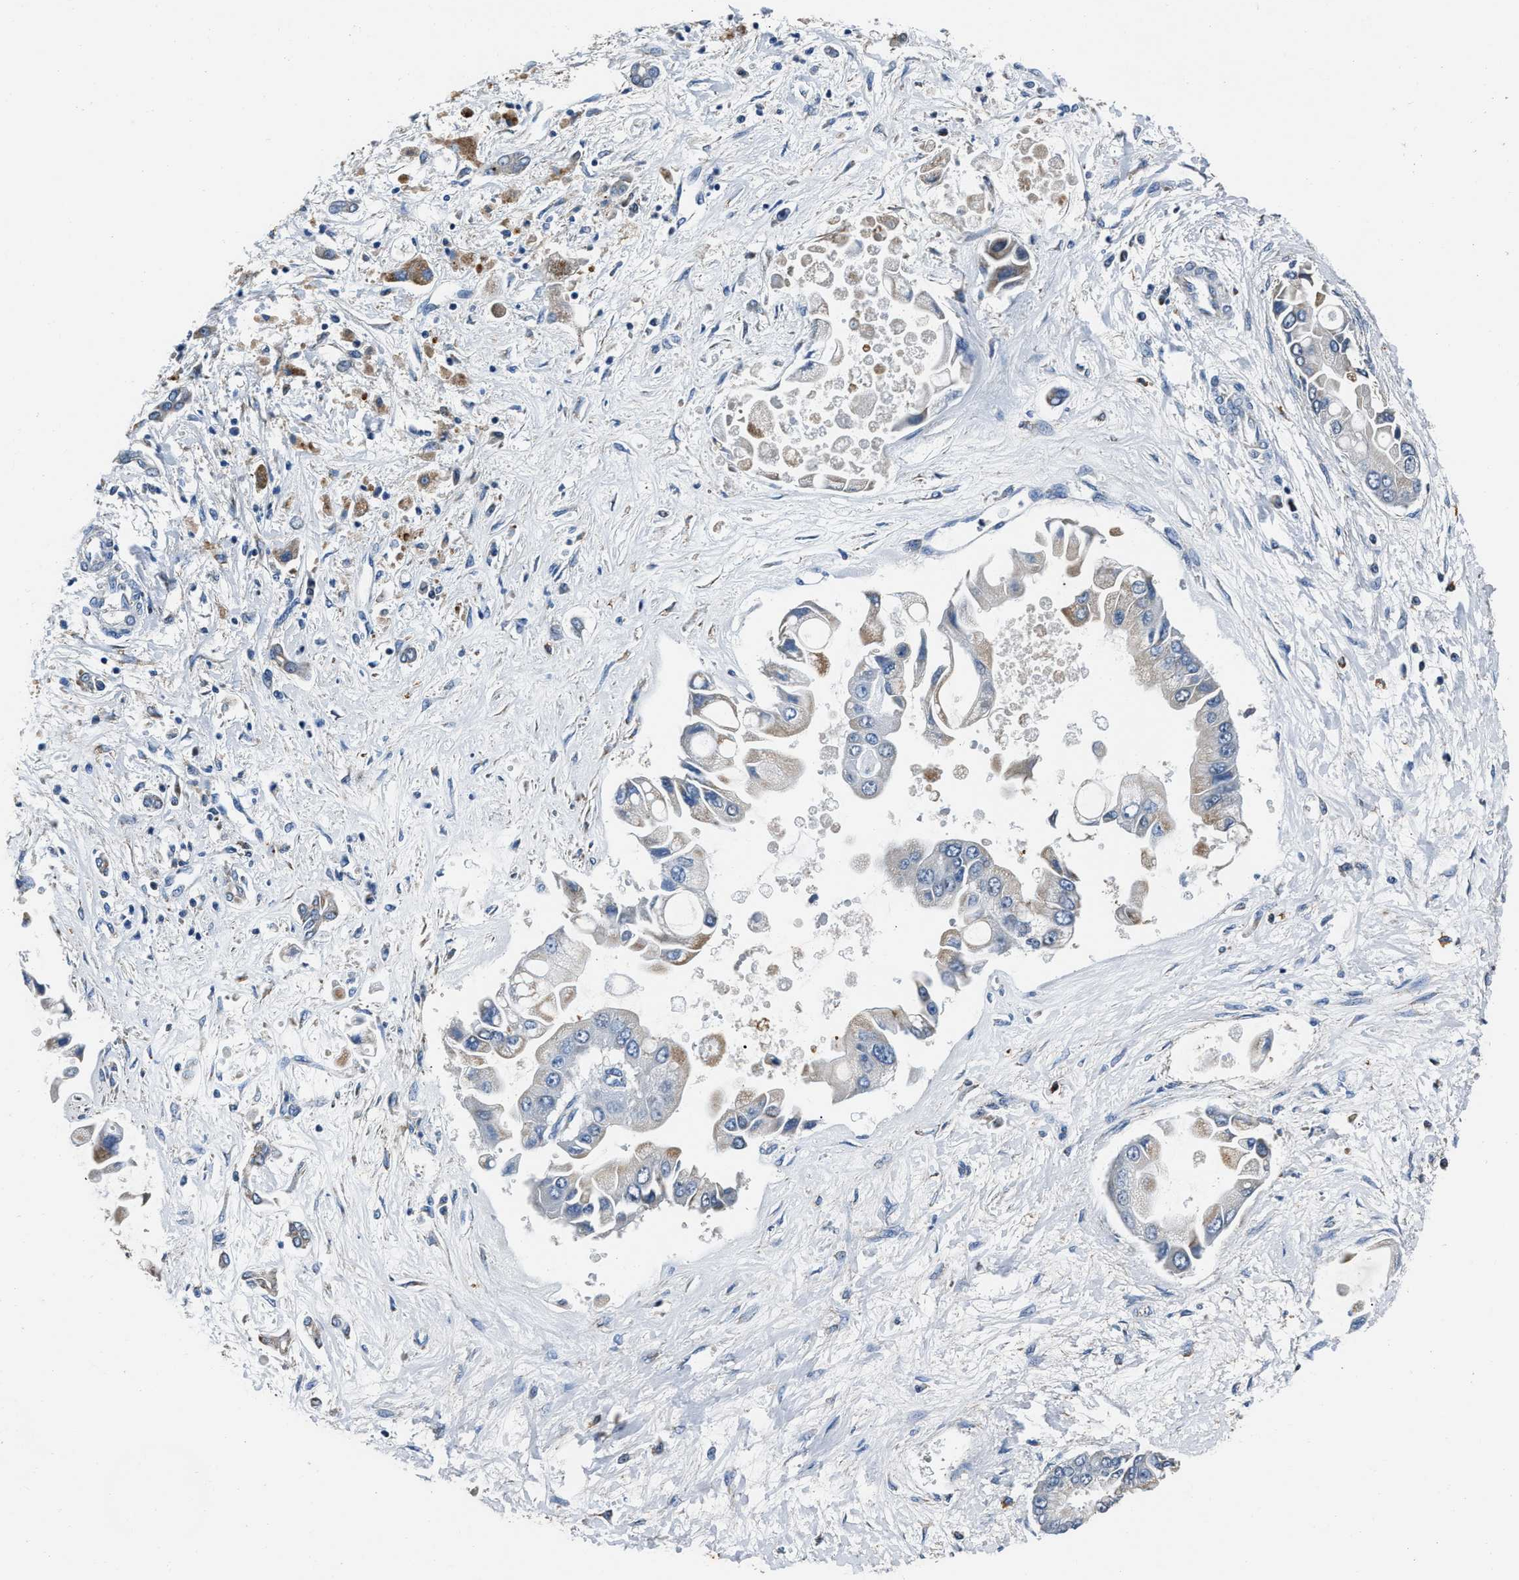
{"staining": {"intensity": "moderate", "quantity": "<25%", "location": "cytoplasmic/membranous"}, "tissue": "liver cancer", "cell_type": "Tumor cells", "image_type": "cancer", "snomed": [{"axis": "morphology", "description": "Cholangiocarcinoma"}, {"axis": "topography", "description": "Liver"}], "caption": "Liver cancer stained with a brown dye displays moderate cytoplasmic/membranous positive expression in approximately <25% of tumor cells.", "gene": "NSUN5", "patient": {"sex": "male", "age": 50}}